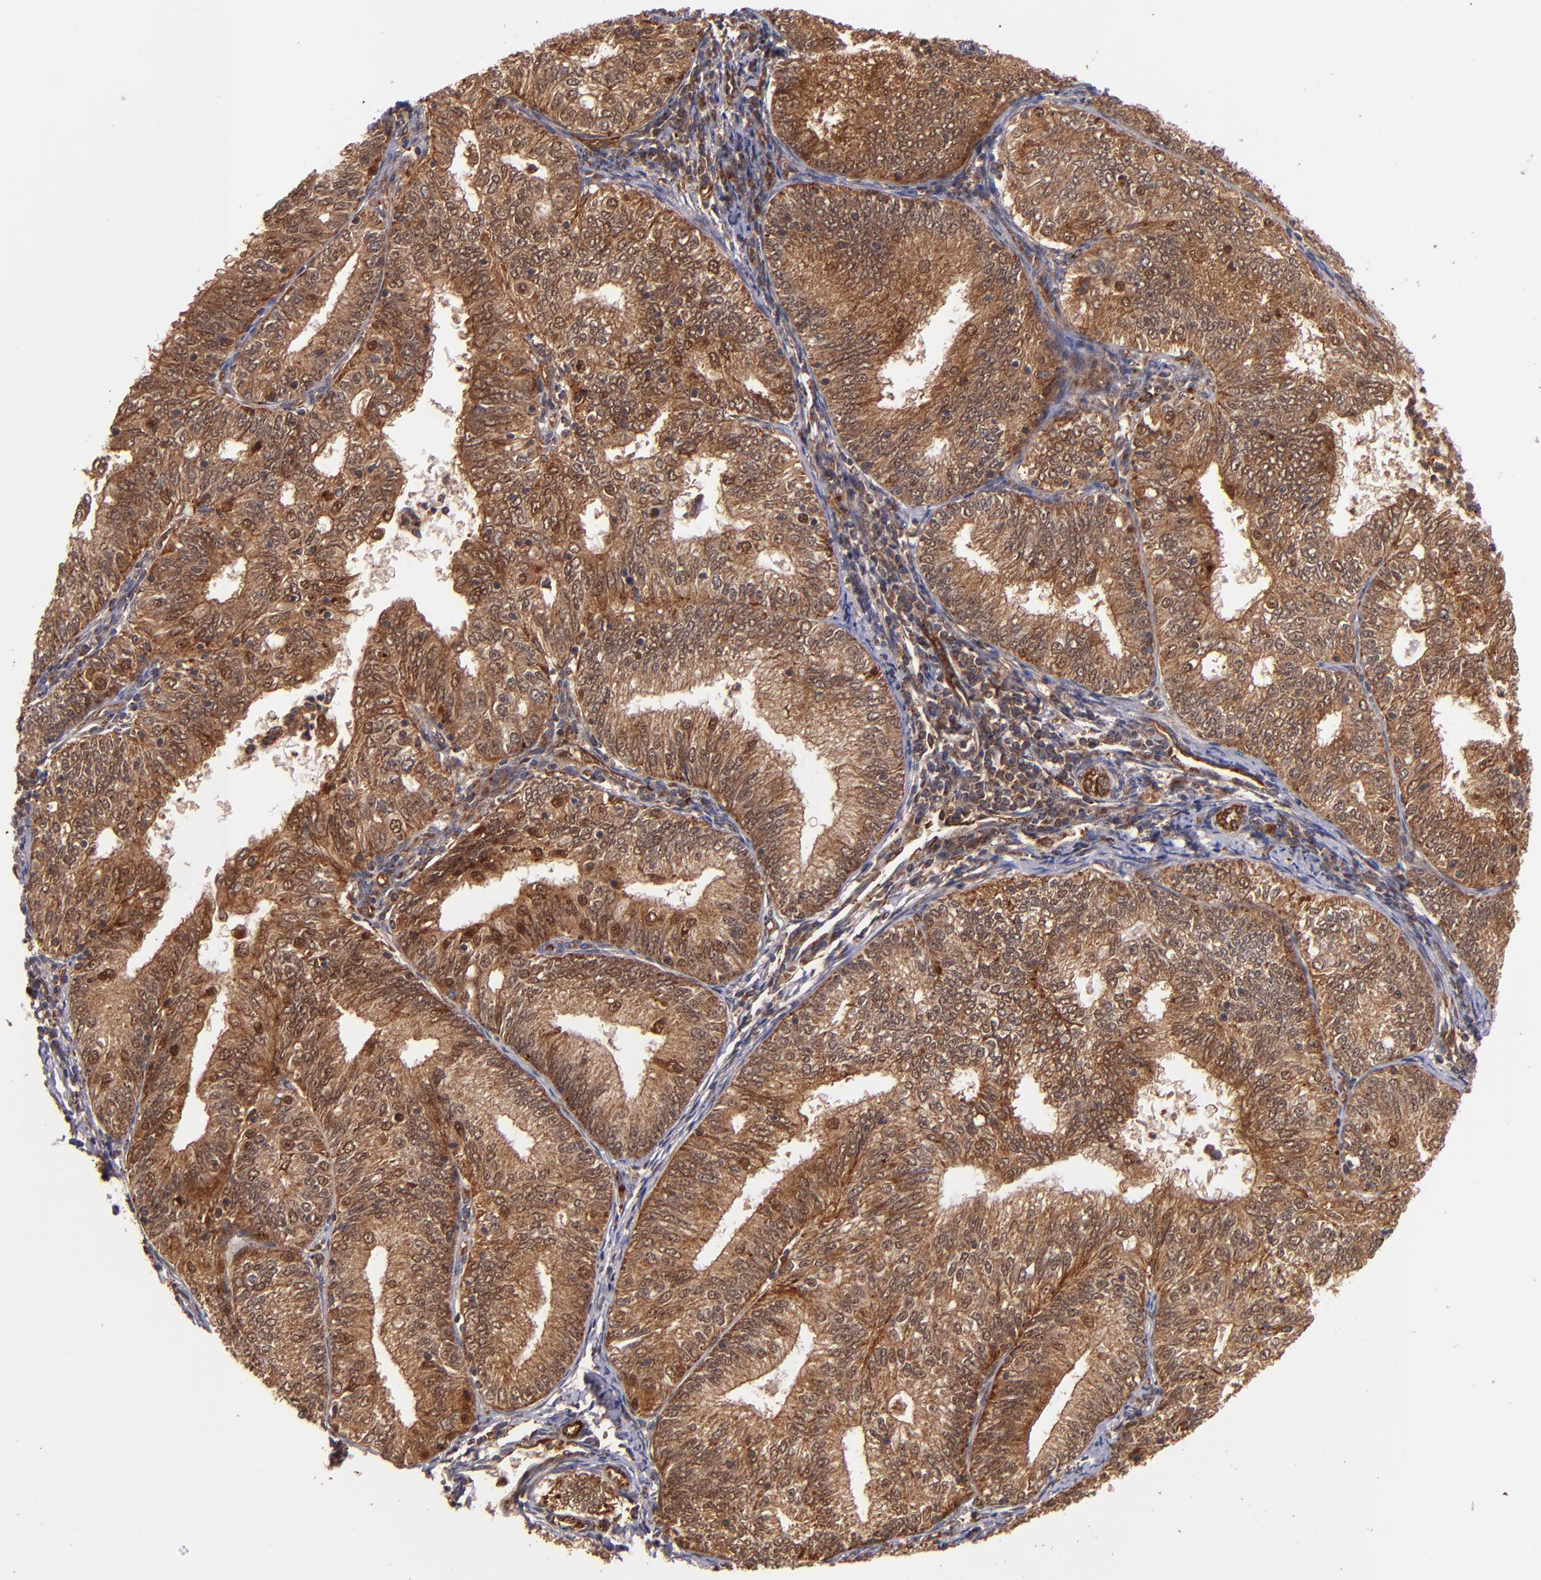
{"staining": {"intensity": "strong", "quantity": ">75%", "location": "cytoplasmic/membranous"}, "tissue": "endometrial cancer", "cell_type": "Tumor cells", "image_type": "cancer", "snomed": [{"axis": "morphology", "description": "Adenocarcinoma, NOS"}, {"axis": "topography", "description": "Endometrium"}], "caption": "The photomicrograph shows staining of endometrial cancer, revealing strong cytoplasmic/membranous protein expression (brown color) within tumor cells. (Brightfield microscopy of DAB IHC at high magnification).", "gene": "STX8", "patient": {"sex": "female", "age": 69}}